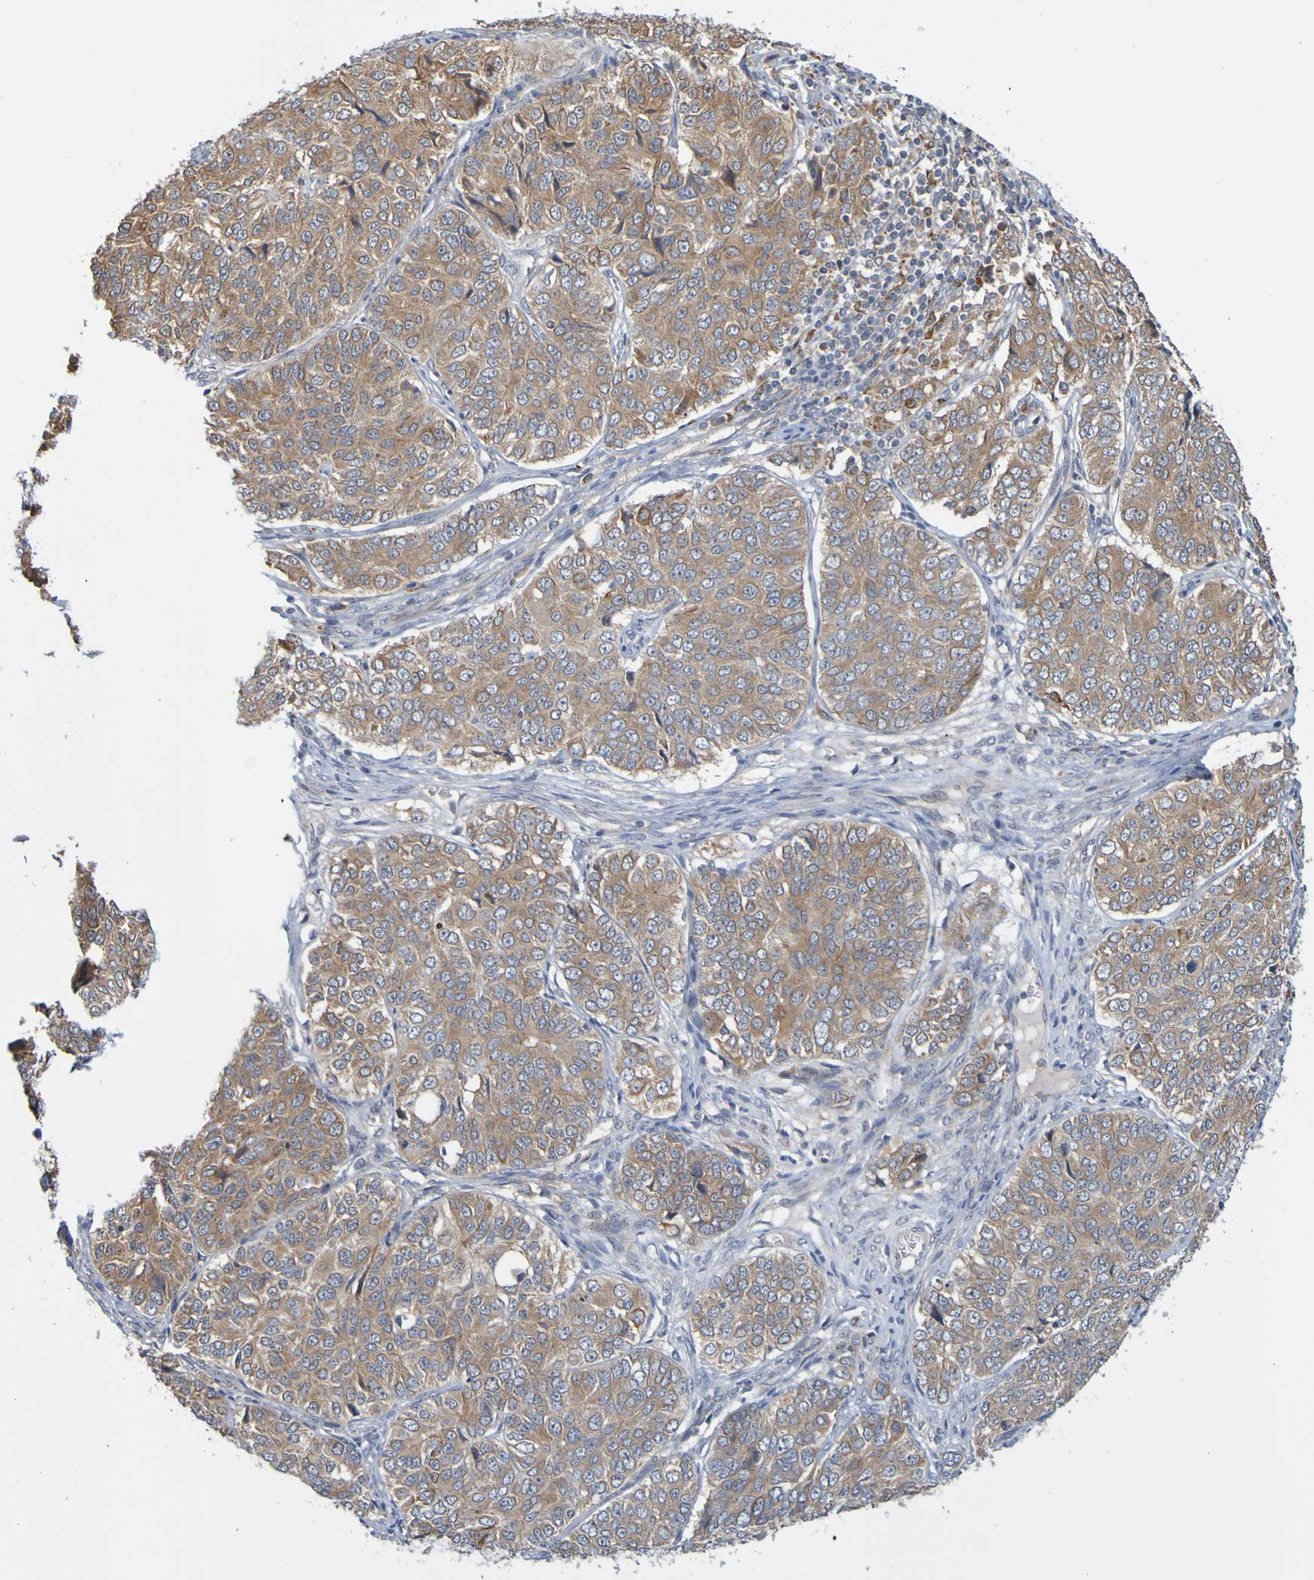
{"staining": {"intensity": "moderate", "quantity": ">75%", "location": "cytoplasmic/membranous"}, "tissue": "ovarian cancer", "cell_type": "Tumor cells", "image_type": "cancer", "snomed": [{"axis": "morphology", "description": "Carcinoma, endometroid"}, {"axis": "topography", "description": "Ovary"}], "caption": "Immunohistochemical staining of human ovarian cancer (endometroid carcinoma) reveals medium levels of moderate cytoplasmic/membranous positivity in approximately >75% of tumor cells.", "gene": "NAV2", "patient": {"sex": "female", "age": 51}}